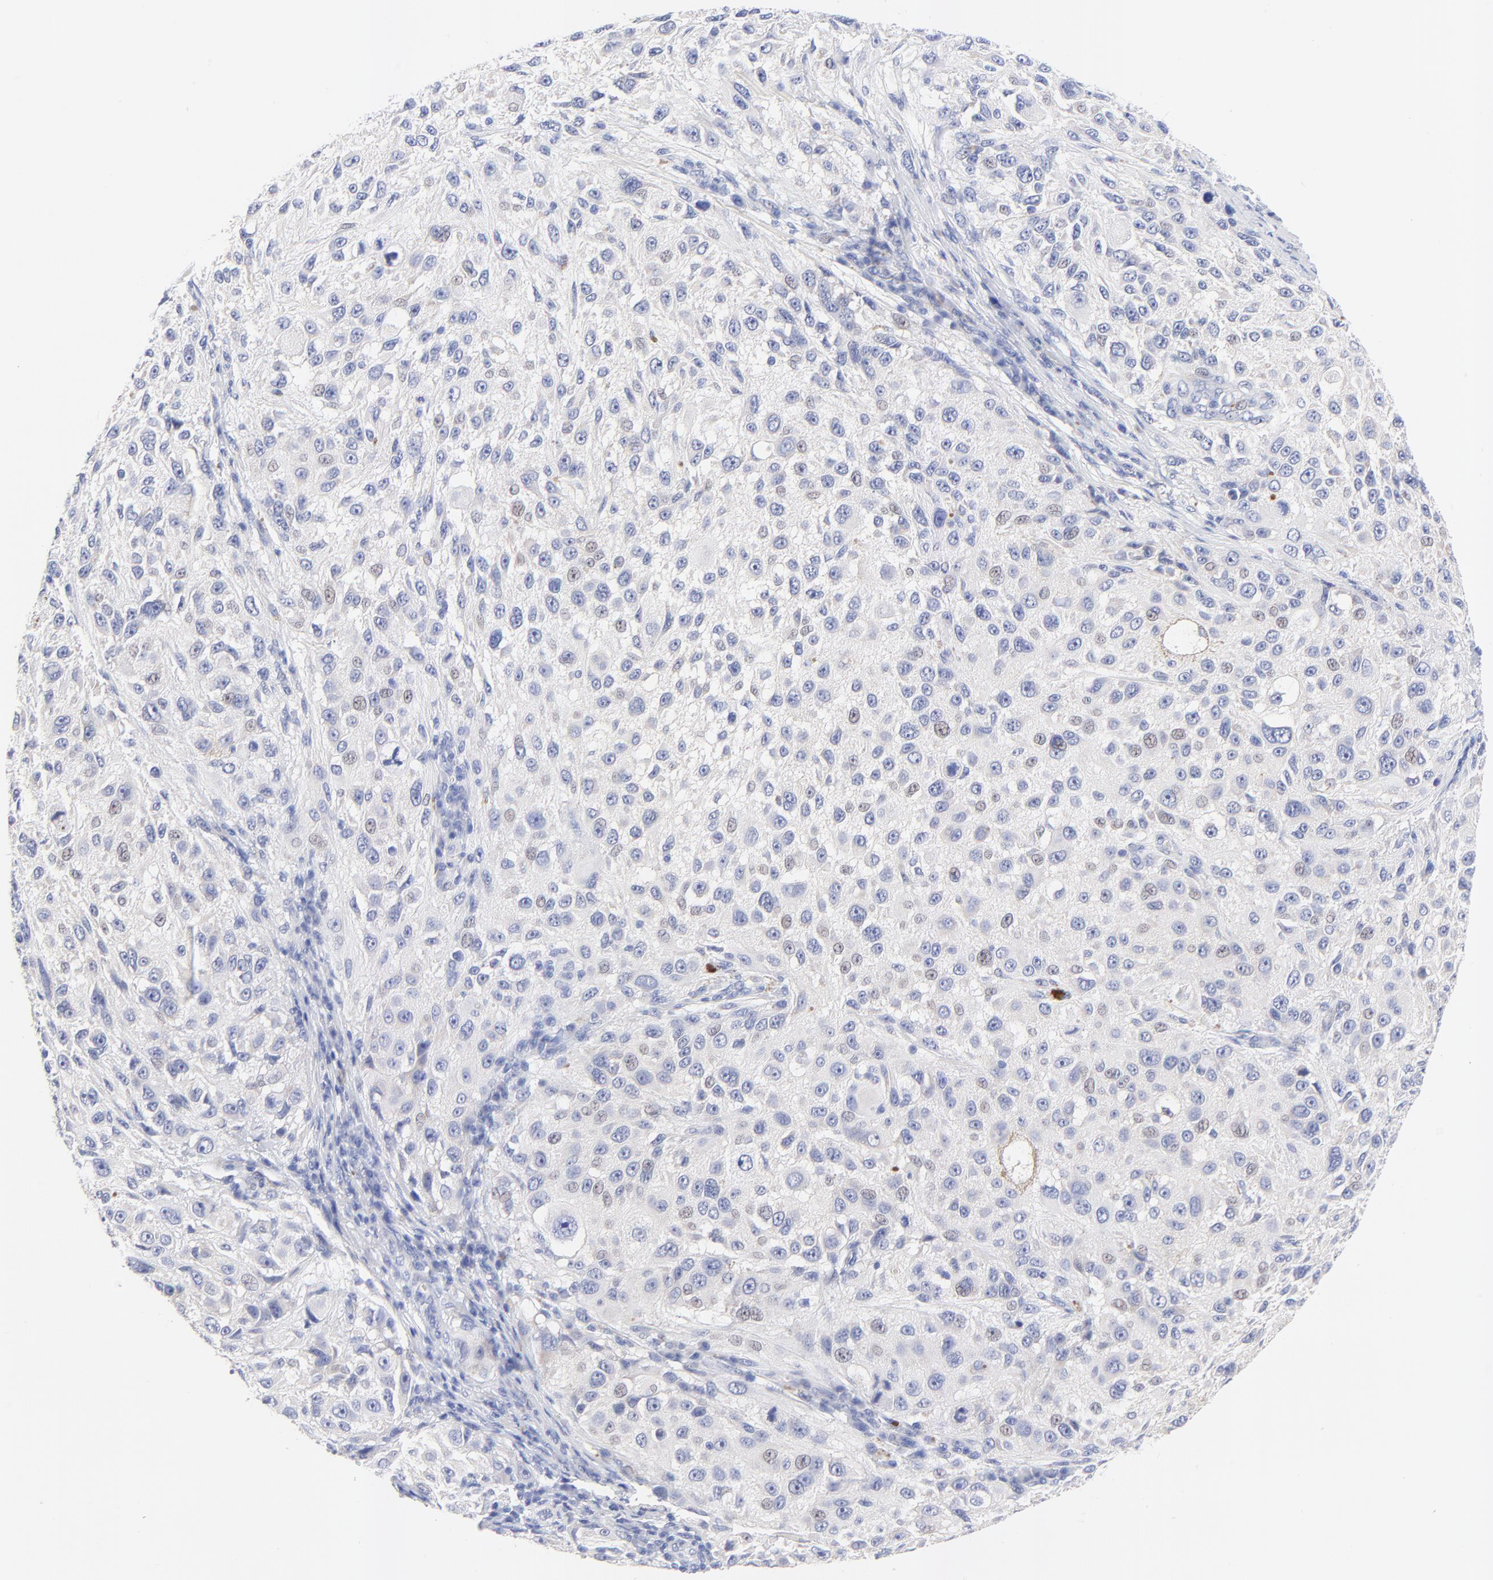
{"staining": {"intensity": "negative", "quantity": "none", "location": "none"}, "tissue": "melanoma", "cell_type": "Tumor cells", "image_type": "cancer", "snomed": [{"axis": "morphology", "description": "Necrosis, NOS"}, {"axis": "morphology", "description": "Malignant melanoma, NOS"}, {"axis": "topography", "description": "Skin"}], "caption": "This is a histopathology image of immunohistochemistry (IHC) staining of melanoma, which shows no expression in tumor cells.", "gene": "FAM117B", "patient": {"sex": "female", "age": 87}}